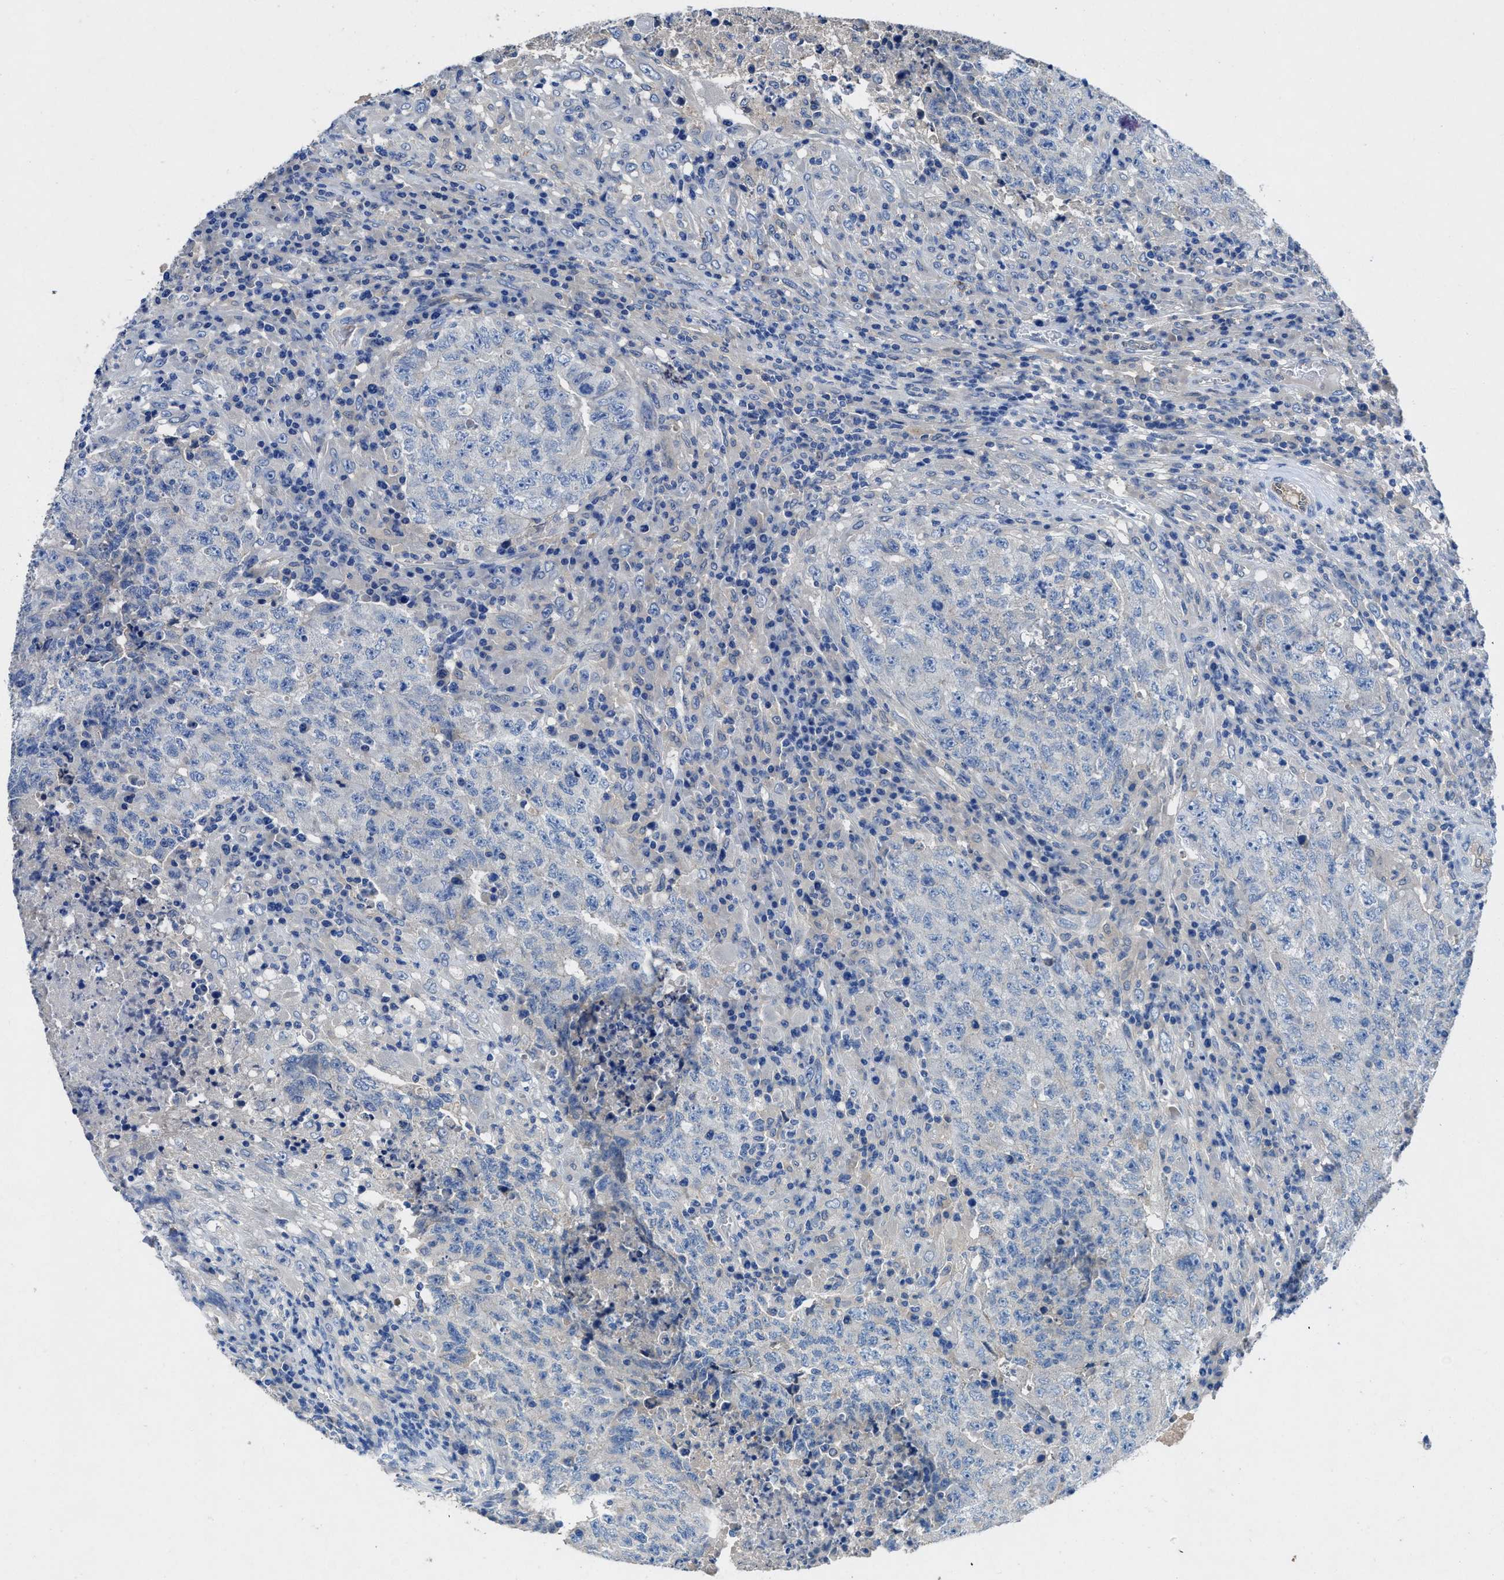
{"staining": {"intensity": "negative", "quantity": "none", "location": "none"}, "tissue": "testis cancer", "cell_type": "Tumor cells", "image_type": "cancer", "snomed": [{"axis": "morphology", "description": "Necrosis, NOS"}, {"axis": "morphology", "description": "Carcinoma, Embryonal, NOS"}, {"axis": "topography", "description": "Testis"}], "caption": "This is an immunohistochemistry photomicrograph of testis cancer. There is no expression in tumor cells.", "gene": "PTGFRN", "patient": {"sex": "male", "age": 19}}